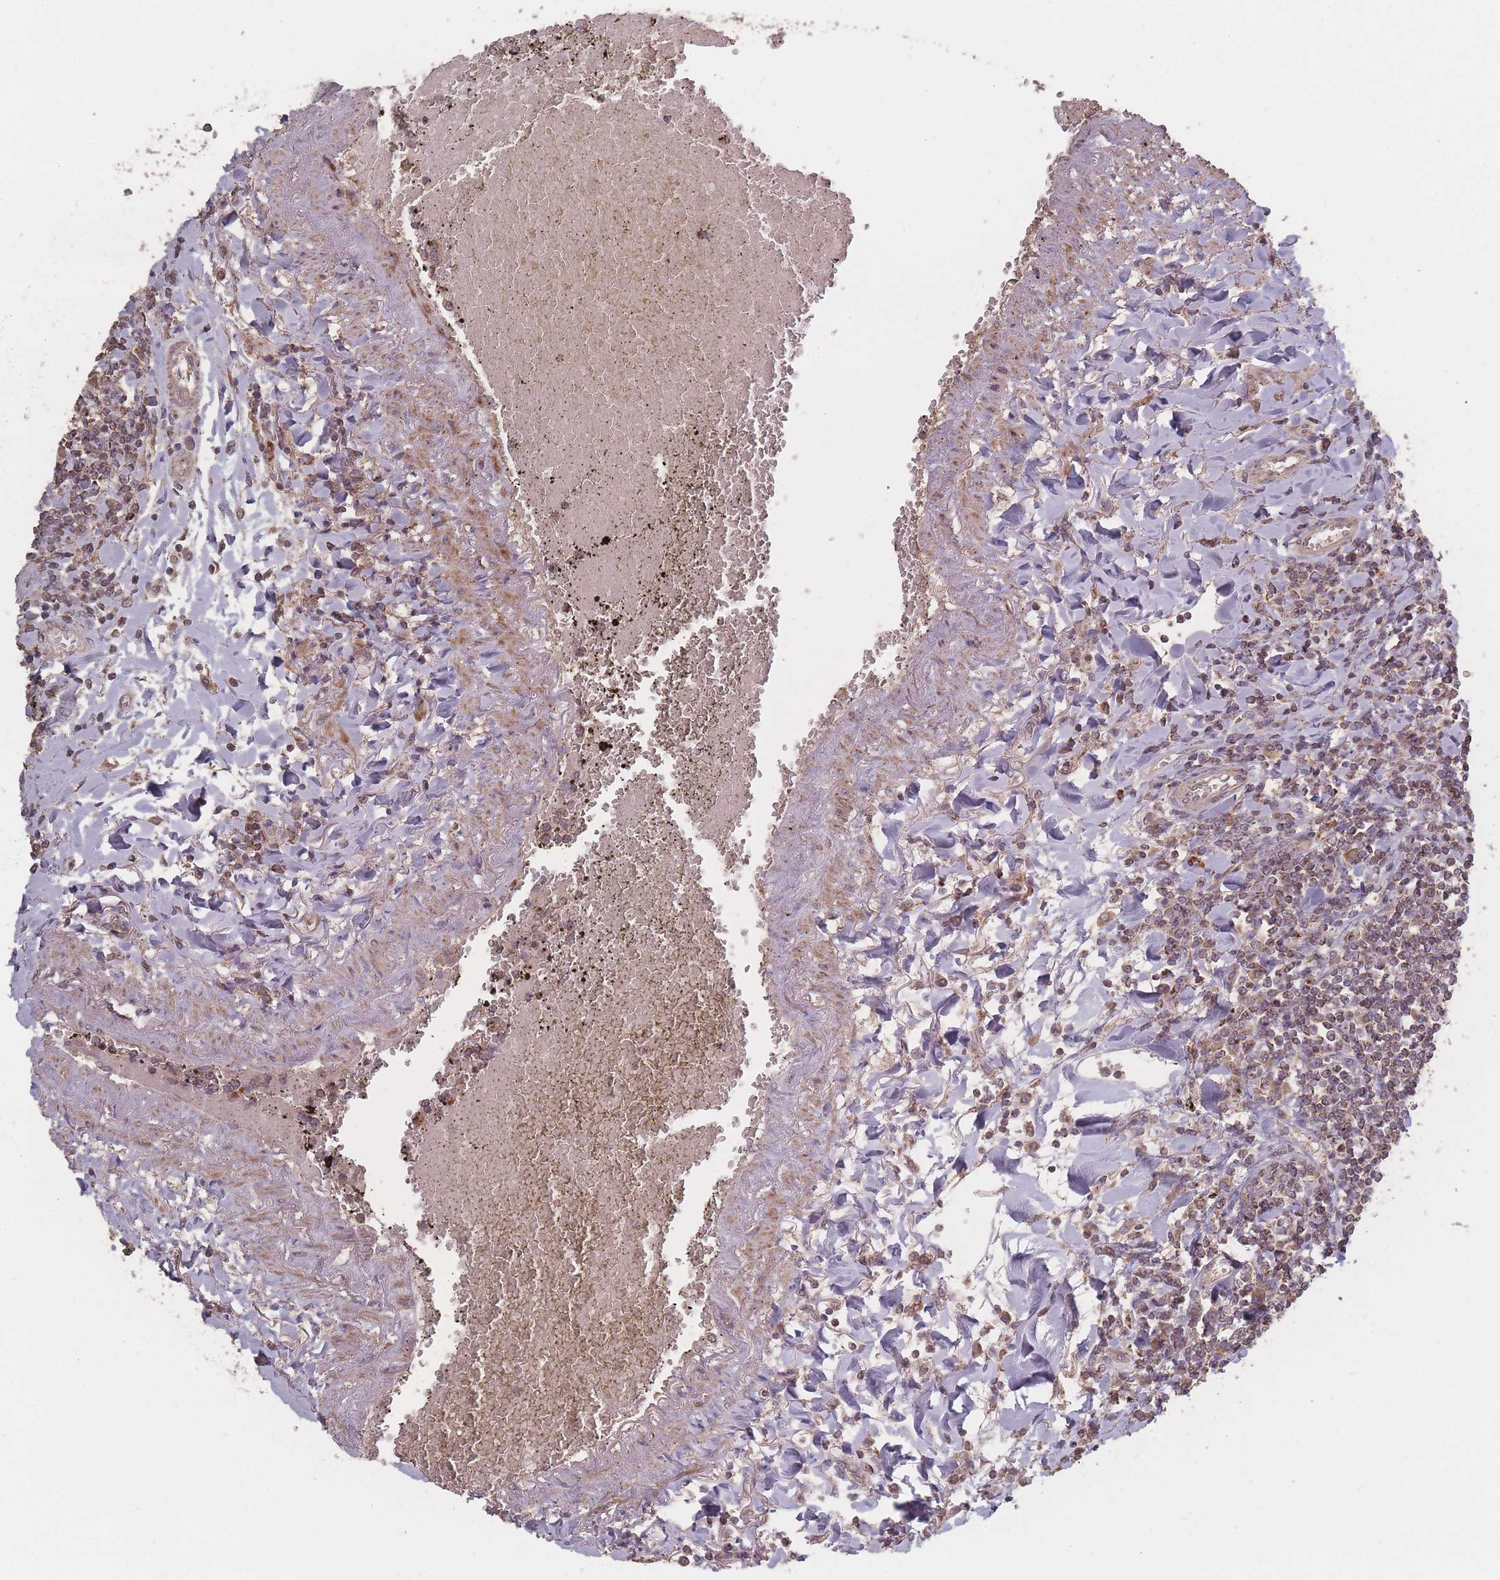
{"staining": {"intensity": "moderate", "quantity": ">75%", "location": "cytoplasmic/membranous"}, "tissue": "lymphoma", "cell_type": "Tumor cells", "image_type": "cancer", "snomed": [{"axis": "morphology", "description": "Malignant lymphoma, non-Hodgkin's type, Low grade"}, {"axis": "topography", "description": "Lung"}], "caption": "A medium amount of moderate cytoplasmic/membranous staining is present in about >75% of tumor cells in low-grade malignant lymphoma, non-Hodgkin's type tissue. (DAB (3,3'-diaminobenzidine) = brown stain, brightfield microscopy at high magnification).", "gene": "LYRM7", "patient": {"sex": "female", "age": 71}}